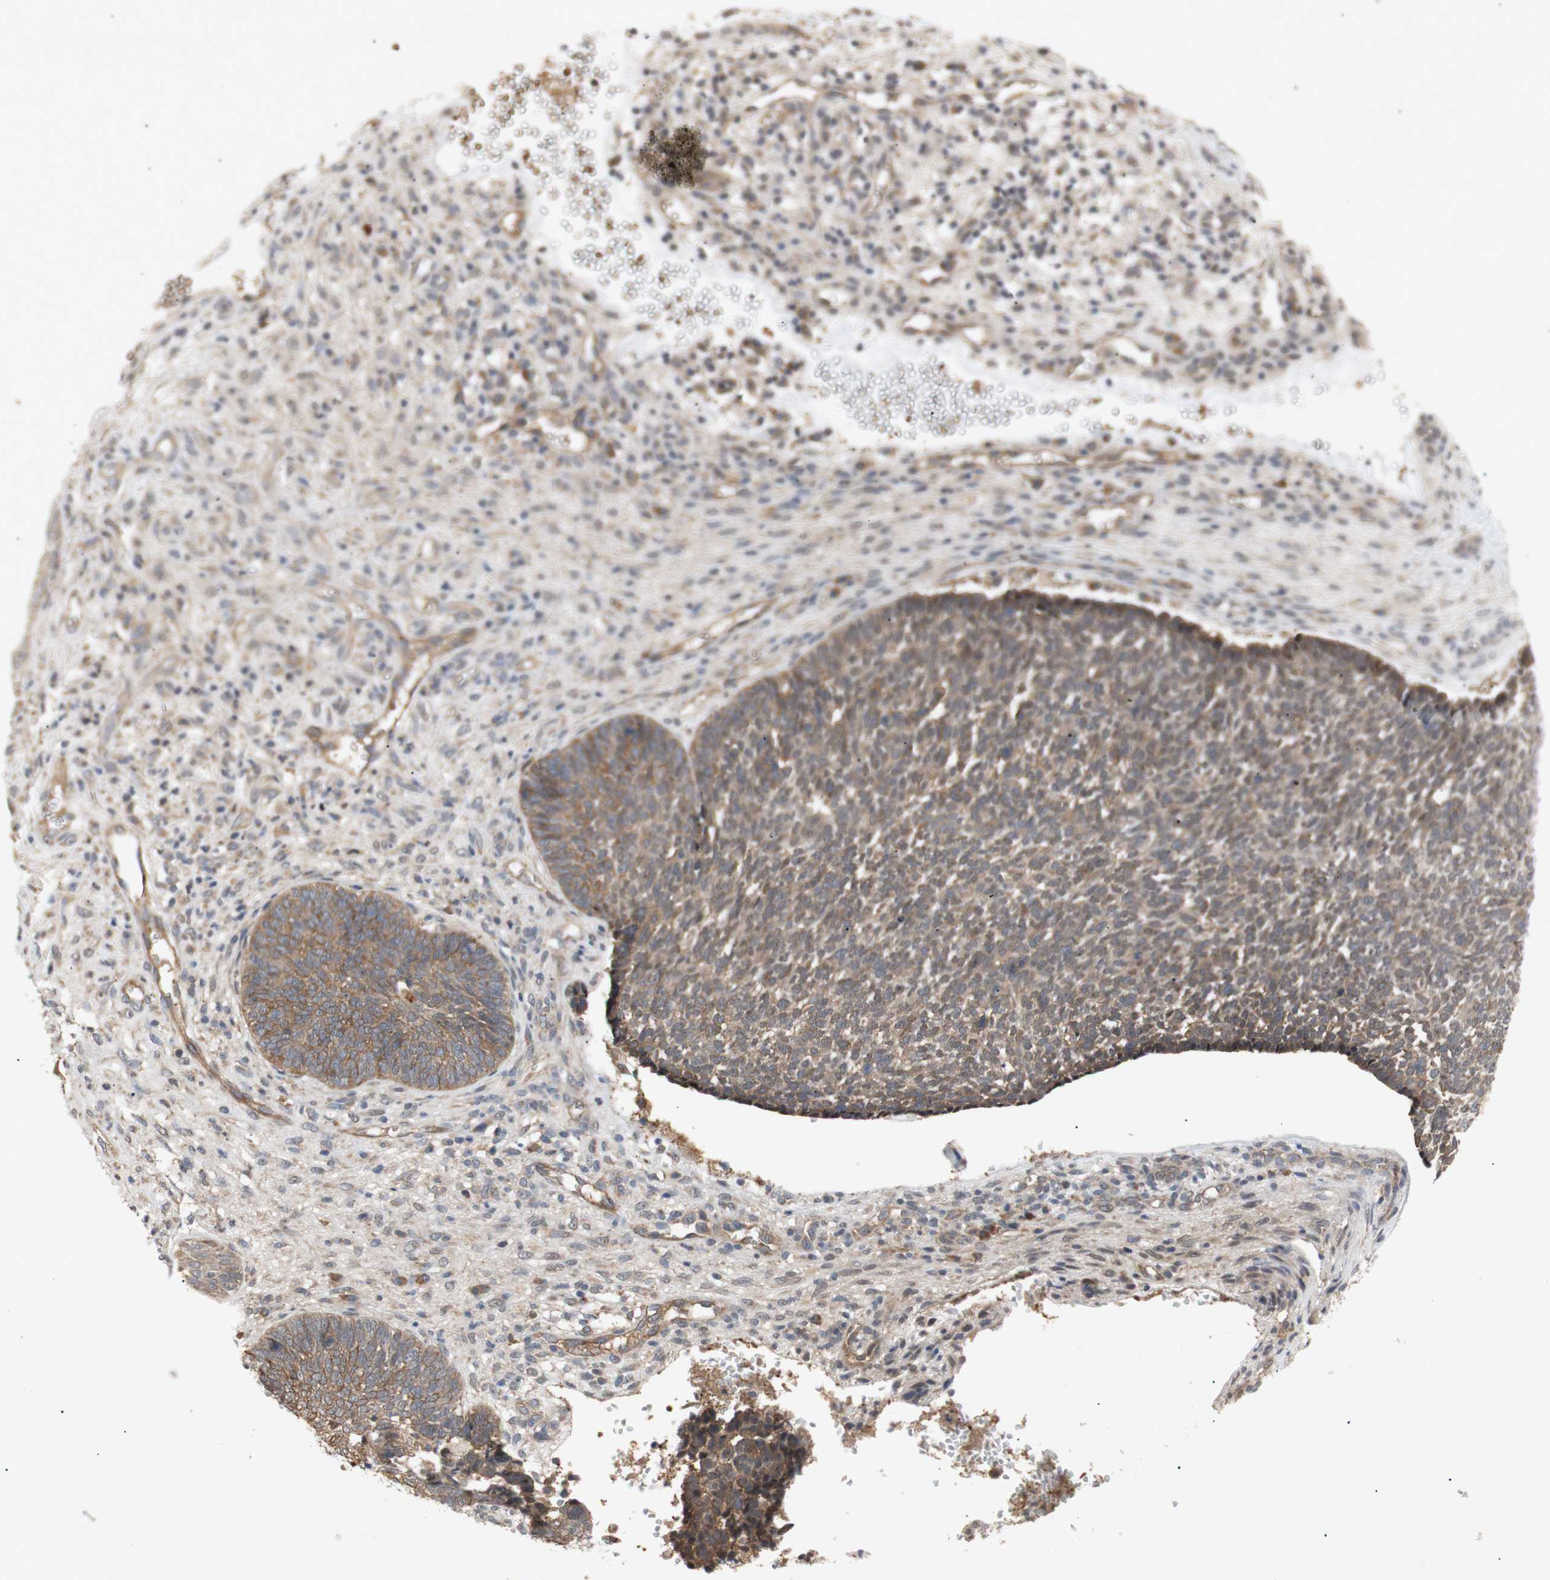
{"staining": {"intensity": "weak", "quantity": ">75%", "location": "cytoplasmic/membranous"}, "tissue": "skin cancer", "cell_type": "Tumor cells", "image_type": "cancer", "snomed": [{"axis": "morphology", "description": "Basal cell carcinoma"}, {"axis": "topography", "description": "Skin"}], "caption": "Immunohistochemical staining of basal cell carcinoma (skin) exhibits low levels of weak cytoplasmic/membranous positivity in approximately >75% of tumor cells. The staining is performed using DAB (3,3'-diaminobenzidine) brown chromogen to label protein expression. The nuclei are counter-stained blue using hematoxylin.", "gene": "PKN1", "patient": {"sex": "male", "age": 84}}